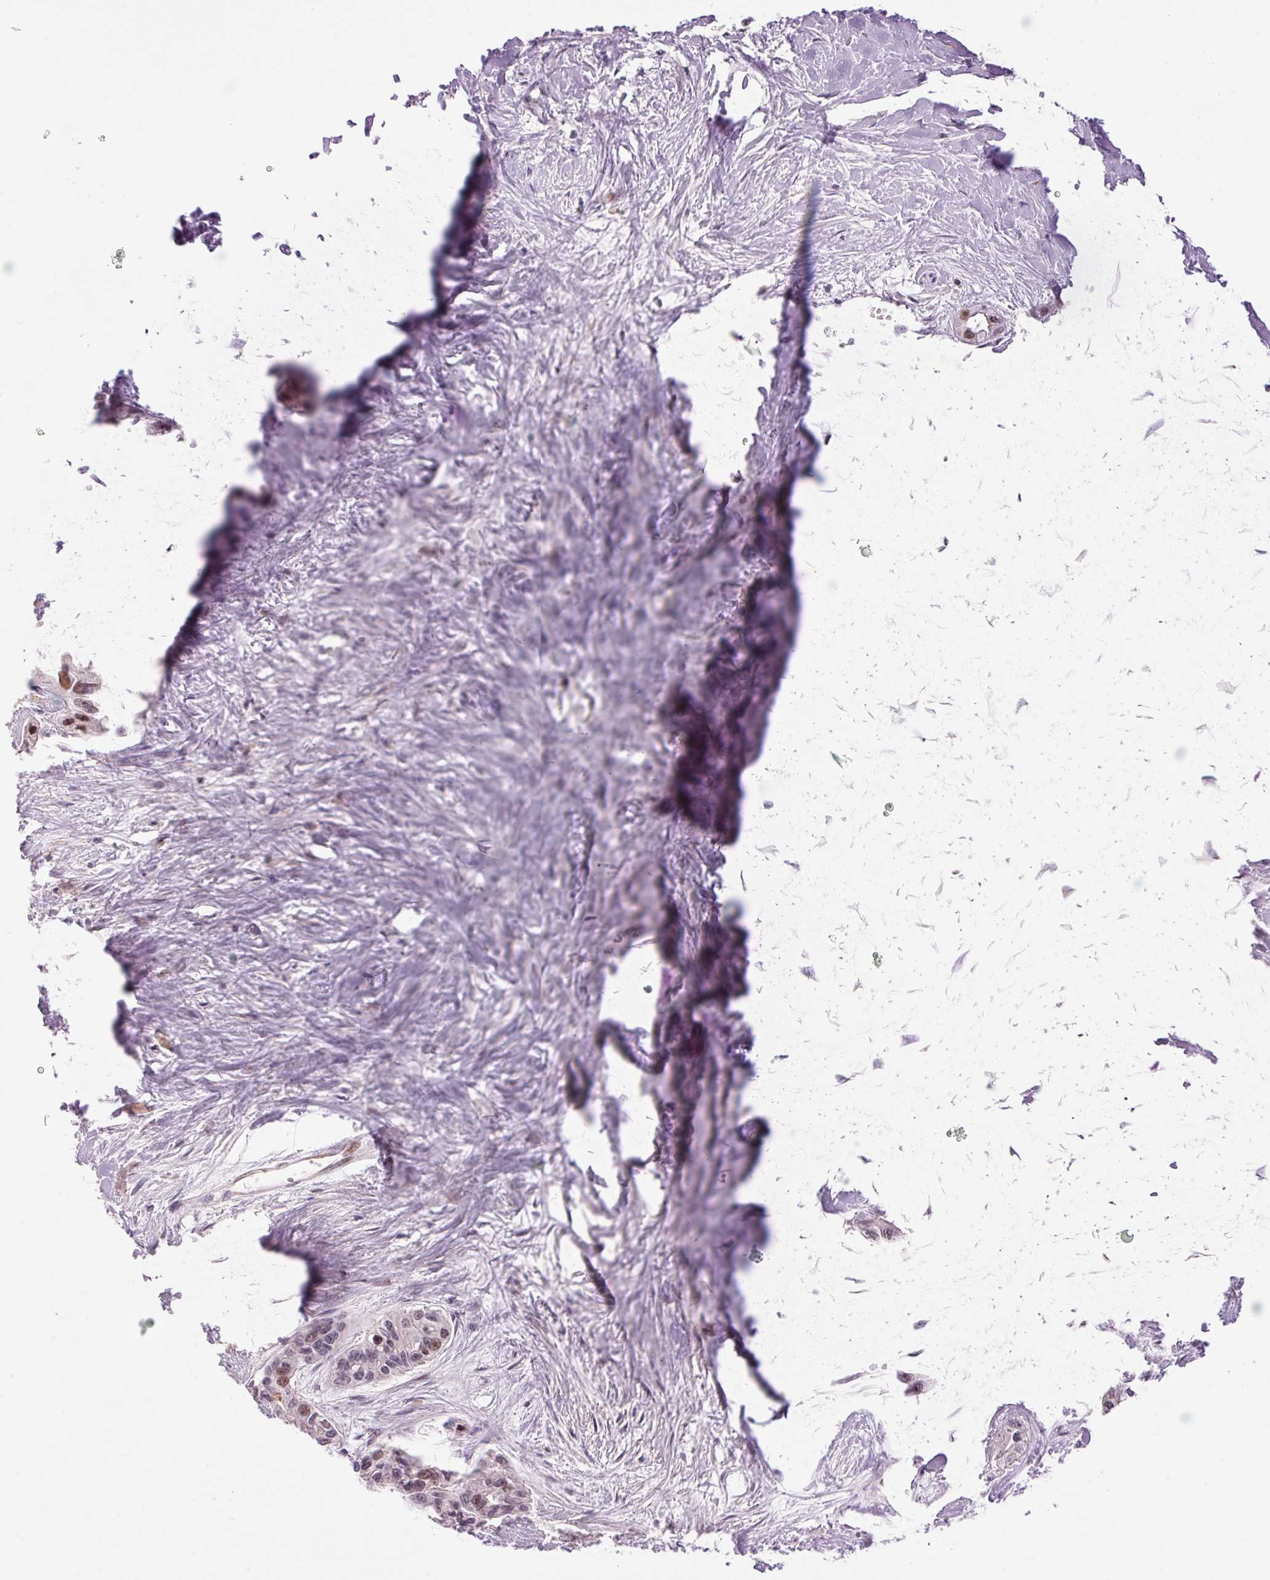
{"staining": {"intensity": "moderate", "quantity": "<25%", "location": "nuclear"}, "tissue": "pancreatic cancer", "cell_type": "Tumor cells", "image_type": "cancer", "snomed": [{"axis": "morphology", "description": "Adenocarcinoma, NOS"}, {"axis": "topography", "description": "Pancreas"}], "caption": "Moderate nuclear positivity is identified in approximately <25% of tumor cells in pancreatic cancer. (IHC, brightfield microscopy, high magnification).", "gene": "HNF1A", "patient": {"sex": "female", "age": 50}}